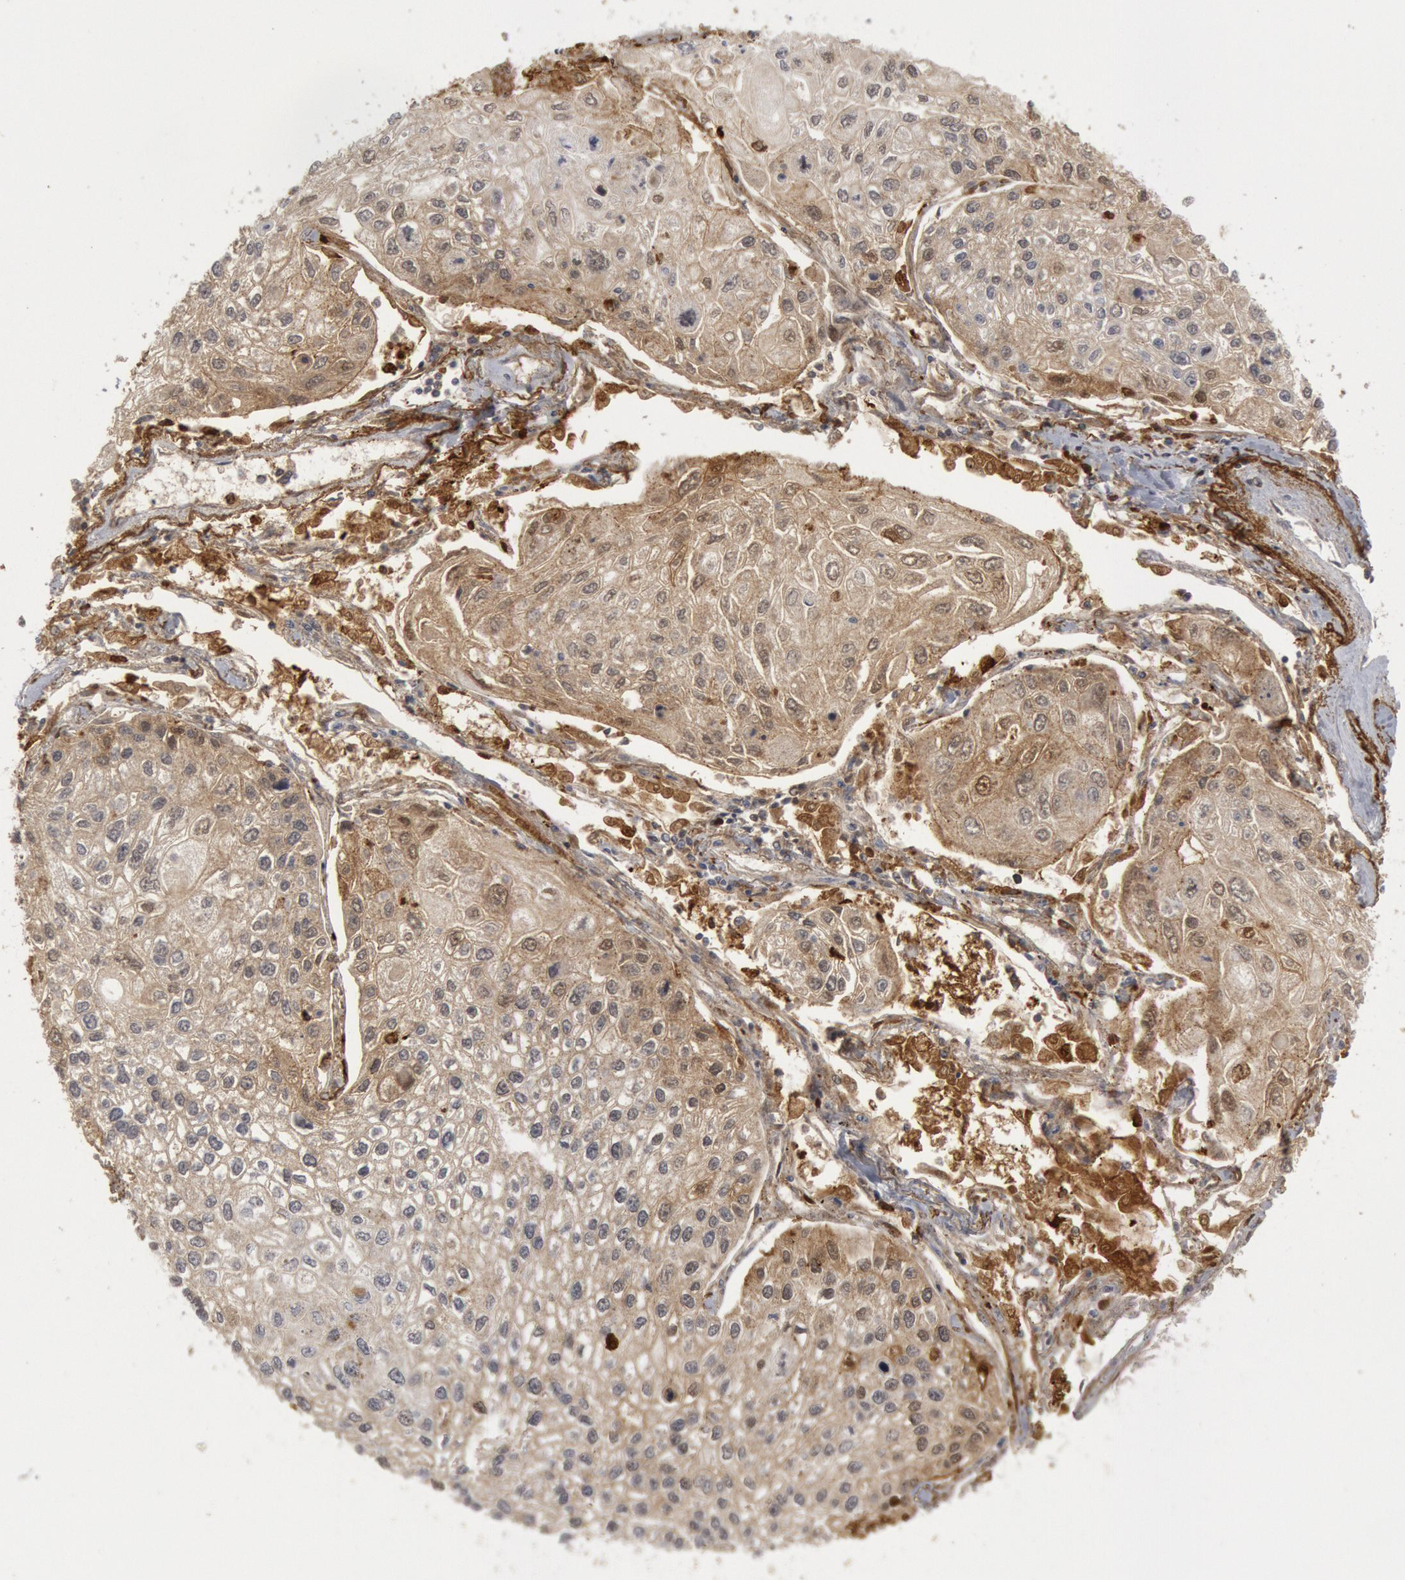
{"staining": {"intensity": "weak", "quantity": "<25%", "location": "cytoplasmic/membranous"}, "tissue": "lung cancer", "cell_type": "Tumor cells", "image_type": "cancer", "snomed": [{"axis": "morphology", "description": "Squamous cell carcinoma, NOS"}, {"axis": "topography", "description": "Lung"}], "caption": "The IHC photomicrograph has no significant positivity in tumor cells of squamous cell carcinoma (lung) tissue.", "gene": "C1QC", "patient": {"sex": "male", "age": 75}}